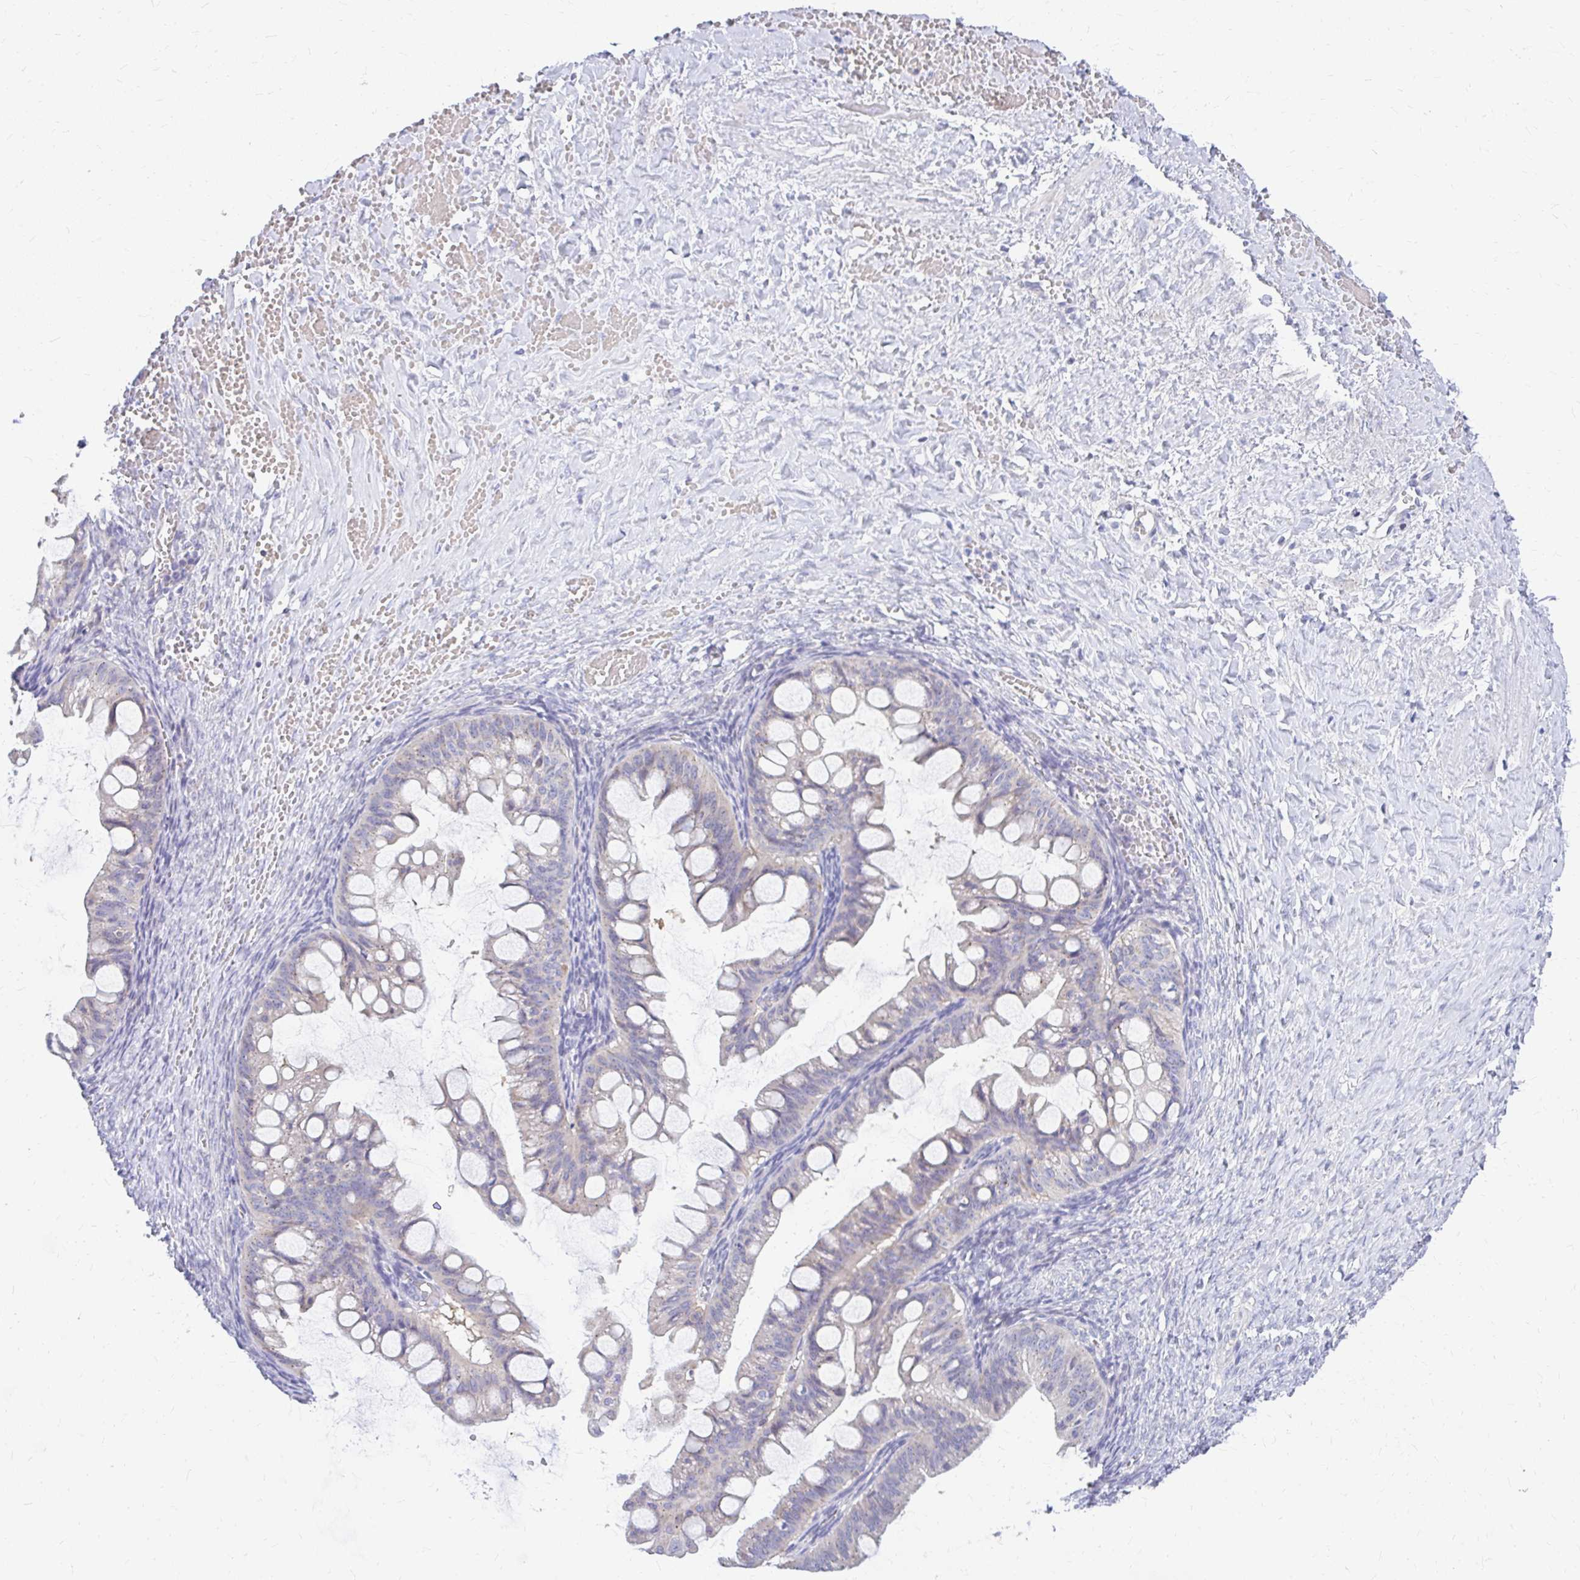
{"staining": {"intensity": "negative", "quantity": "none", "location": "none"}, "tissue": "ovarian cancer", "cell_type": "Tumor cells", "image_type": "cancer", "snomed": [{"axis": "morphology", "description": "Cystadenocarcinoma, mucinous, NOS"}, {"axis": "topography", "description": "Ovary"}], "caption": "Human mucinous cystadenocarcinoma (ovarian) stained for a protein using immunohistochemistry demonstrates no staining in tumor cells.", "gene": "RADIL", "patient": {"sex": "female", "age": 73}}